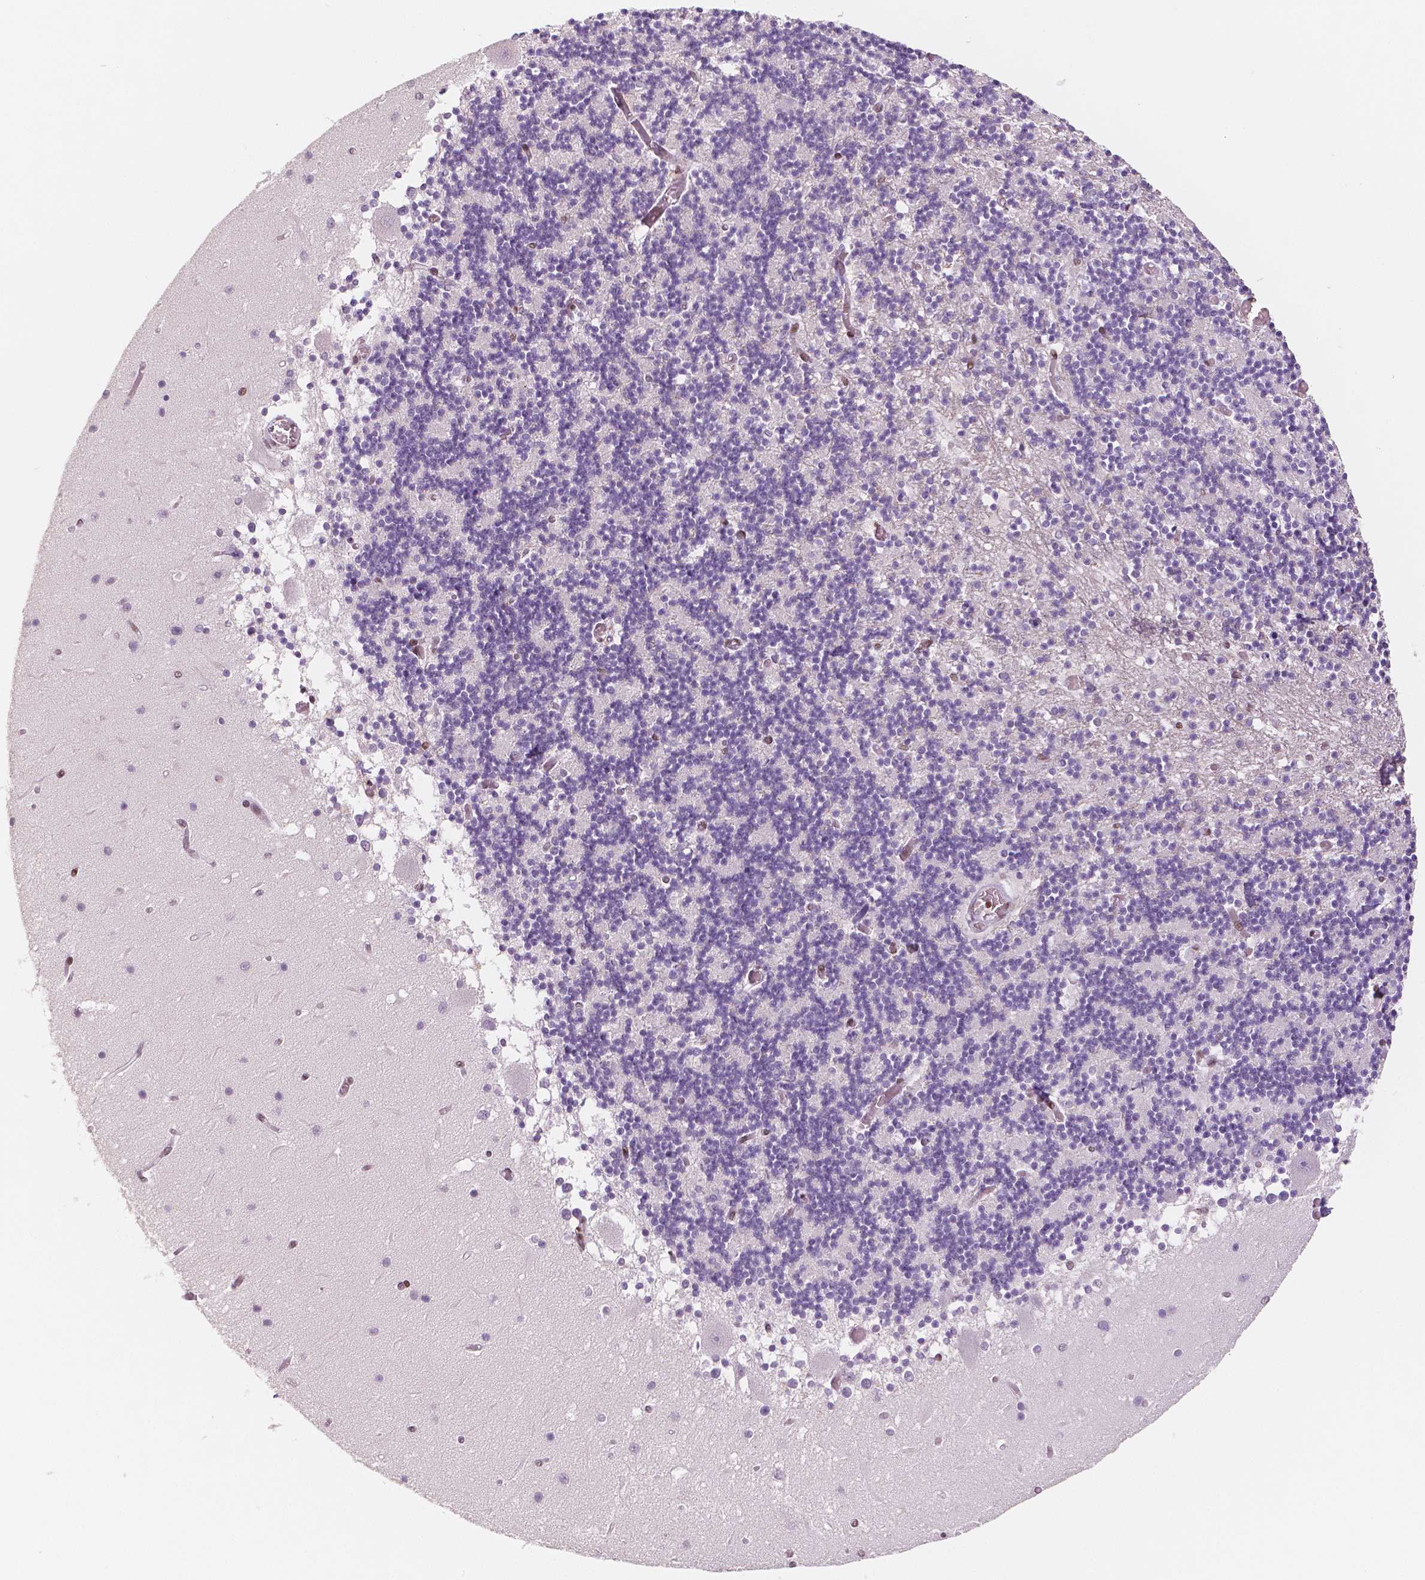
{"staining": {"intensity": "negative", "quantity": "none", "location": "none"}, "tissue": "cerebellum", "cell_type": "Cells in granular layer", "image_type": "normal", "snomed": [{"axis": "morphology", "description": "Normal tissue, NOS"}, {"axis": "topography", "description": "Cerebellum"}], "caption": "A micrograph of cerebellum stained for a protein displays no brown staining in cells in granular layer.", "gene": "HDAC1", "patient": {"sex": "female", "age": 28}}